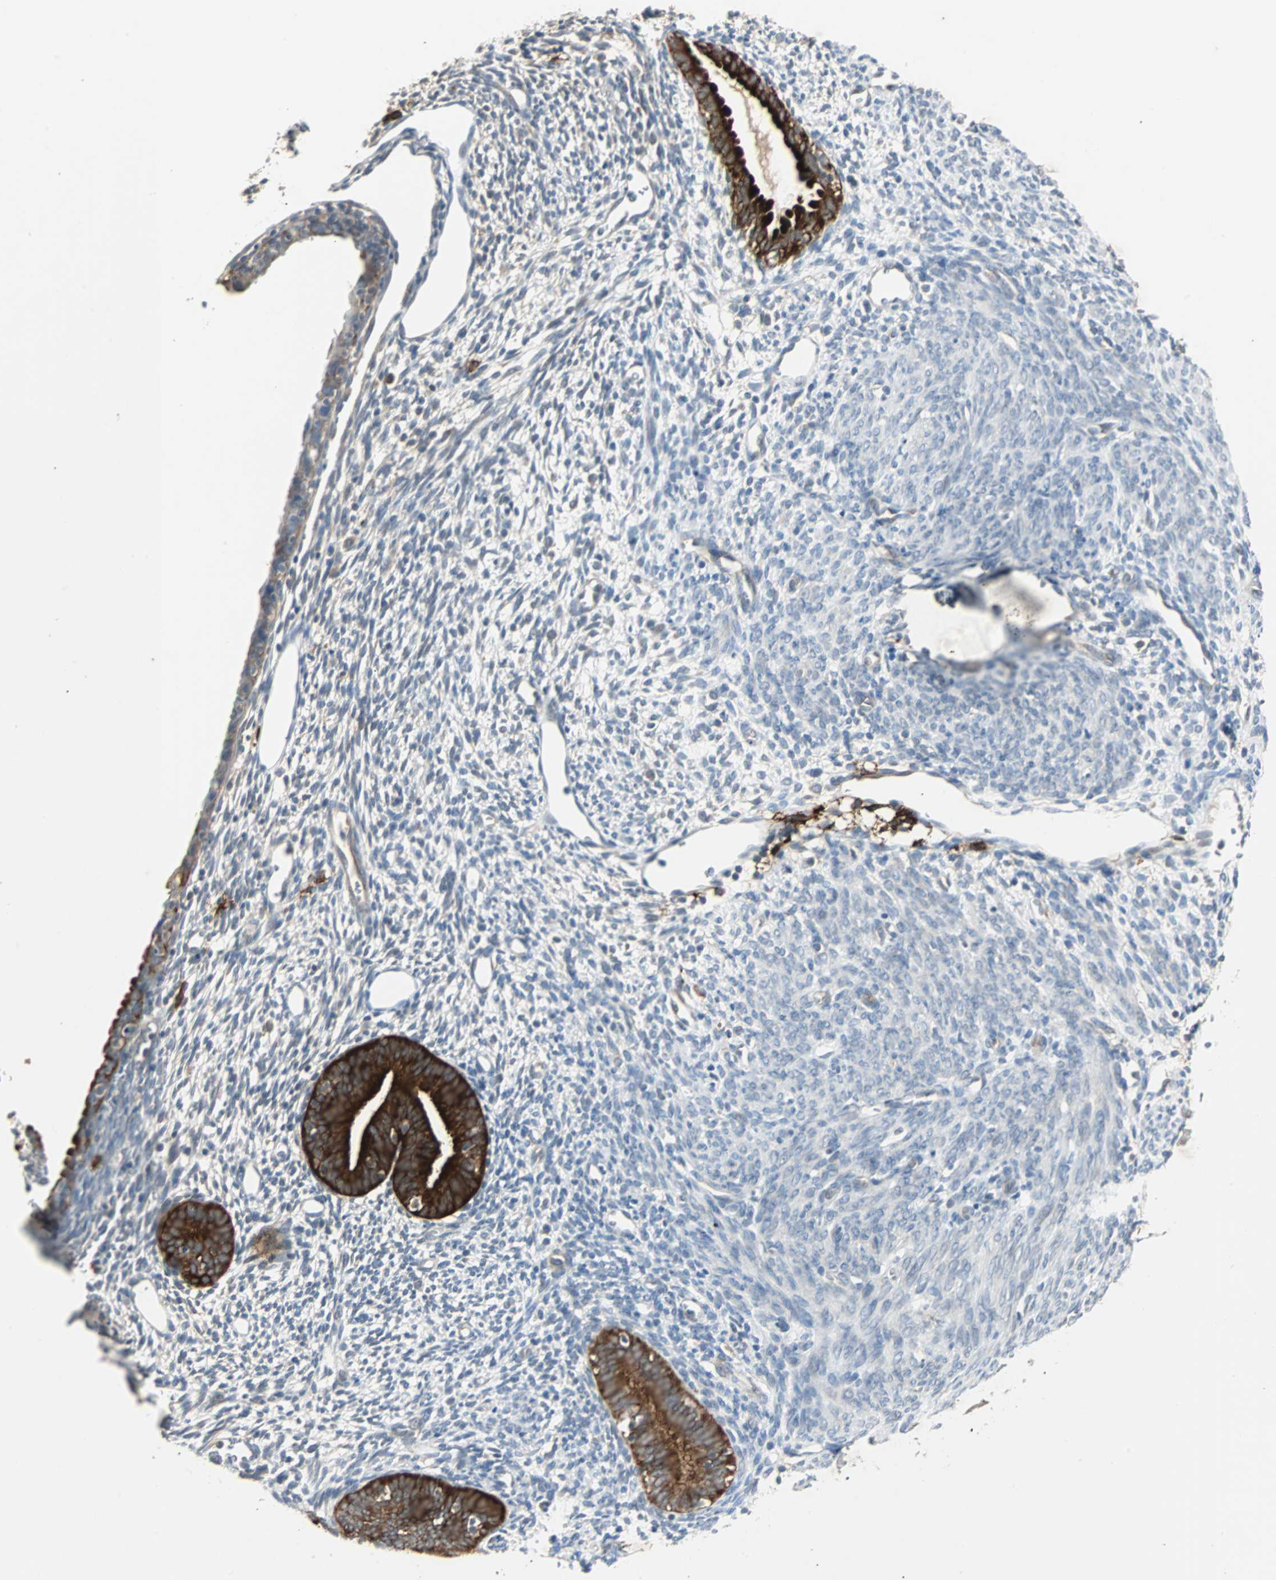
{"staining": {"intensity": "negative", "quantity": "none", "location": "none"}, "tissue": "endometrium", "cell_type": "Cells in endometrial stroma", "image_type": "normal", "snomed": [{"axis": "morphology", "description": "Normal tissue, NOS"}, {"axis": "morphology", "description": "Atrophy, NOS"}, {"axis": "topography", "description": "Uterus"}, {"axis": "topography", "description": "Endometrium"}], "caption": "Human endometrium stained for a protein using IHC exhibits no positivity in cells in endometrial stroma.", "gene": "CMC2", "patient": {"sex": "female", "age": 68}}